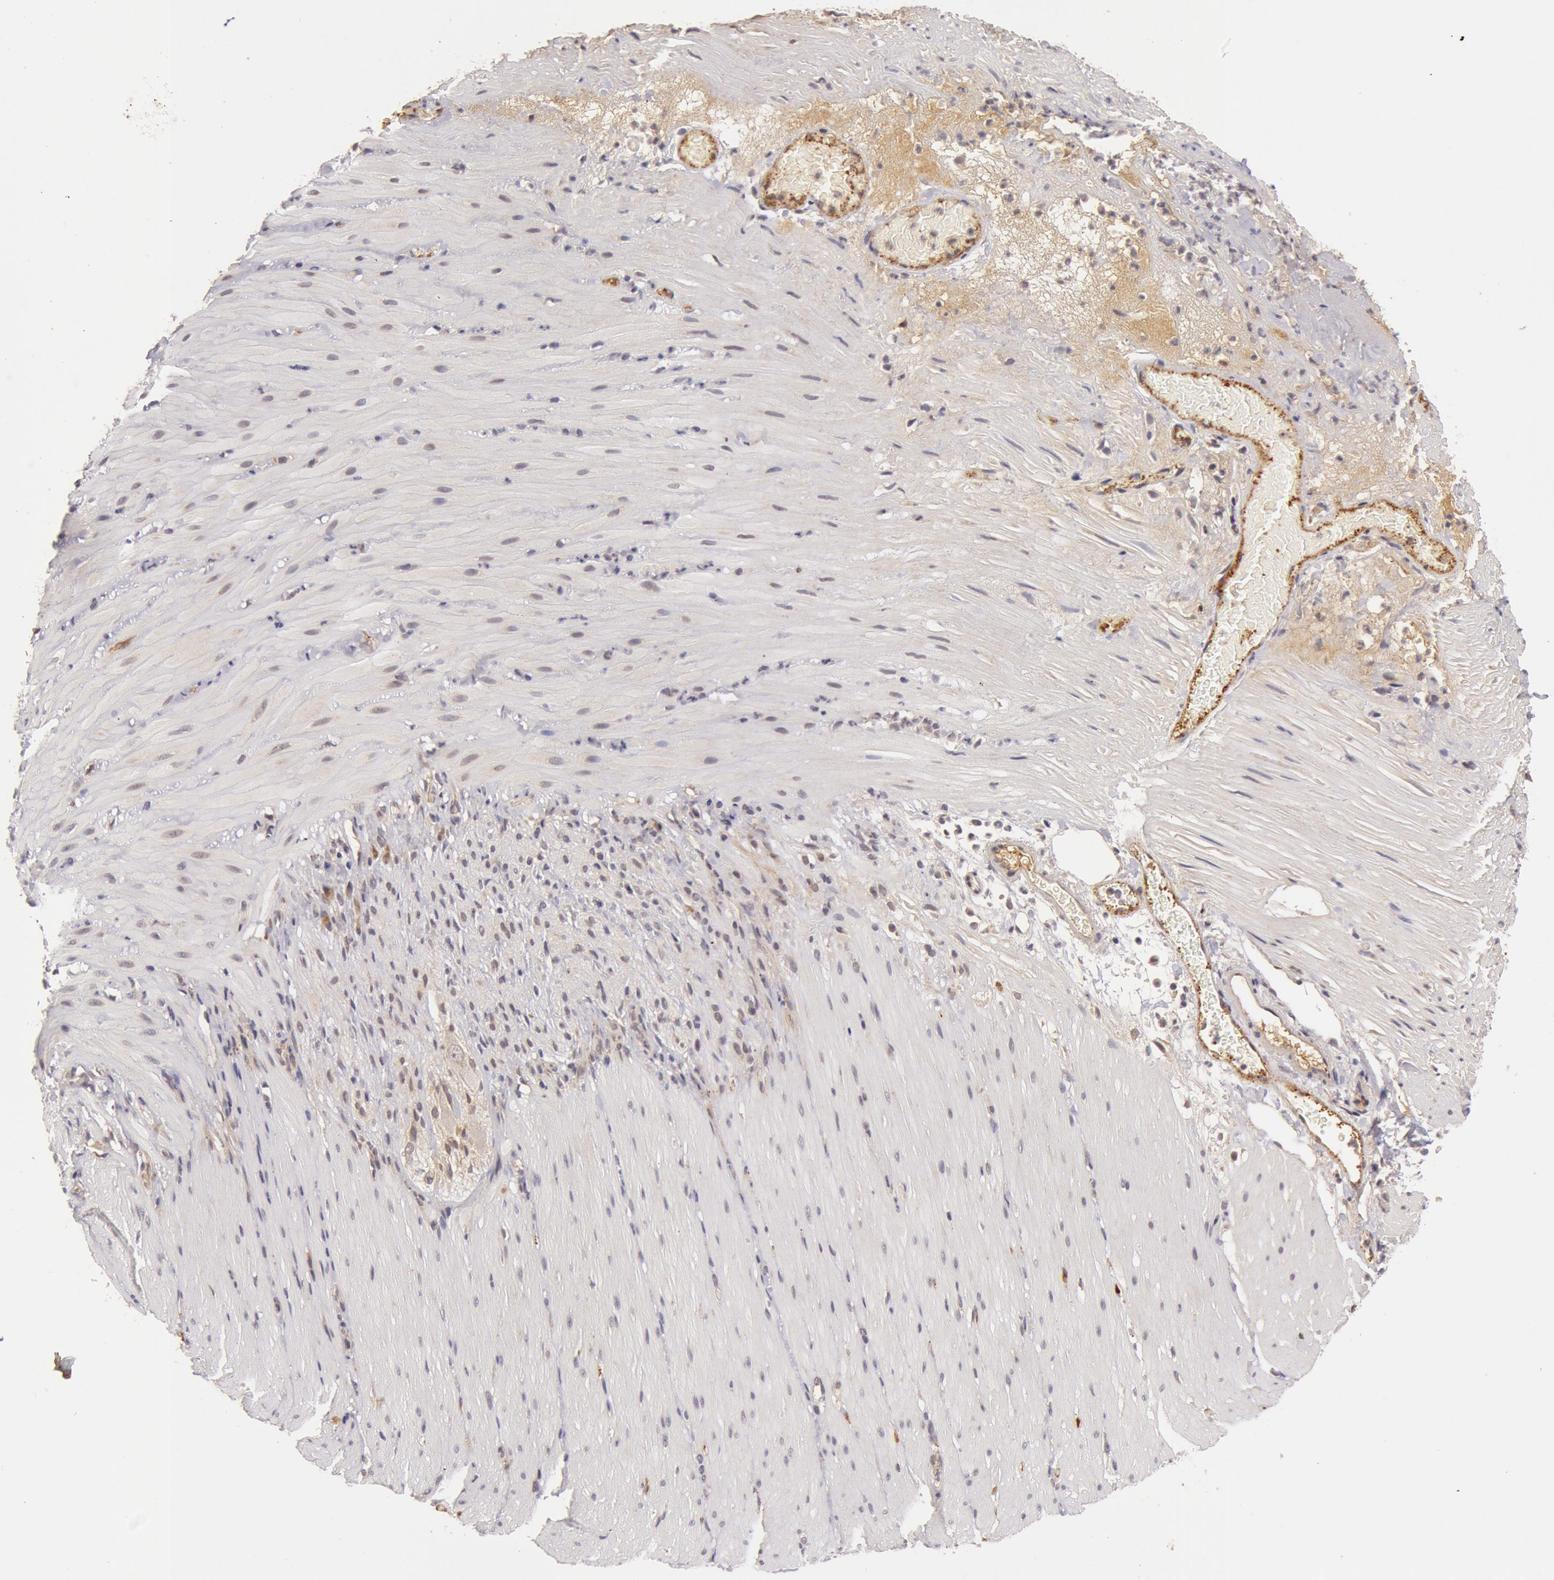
{"staining": {"intensity": "negative", "quantity": "none", "location": "none"}, "tissue": "smooth muscle", "cell_type": "Smooth muscle cells", "image_type": "normal", "snomed": [{"axis": "morphology", "description": "Normal tissue, NOS"}, {"axis": "topography", "description": "Duodenum"}], "caption": "Smooth muscle cells are negative for protein expression in unremarkable human smooth muscle. Brightfield microscopy of immunohistochemistry stained with DAB (3,3'-diaminobenzidine) (brown) and hematoxylin (blue), captured at high magnification.", "gene": "SYTL4", "patient": {"sex": "male", "age": 63}}